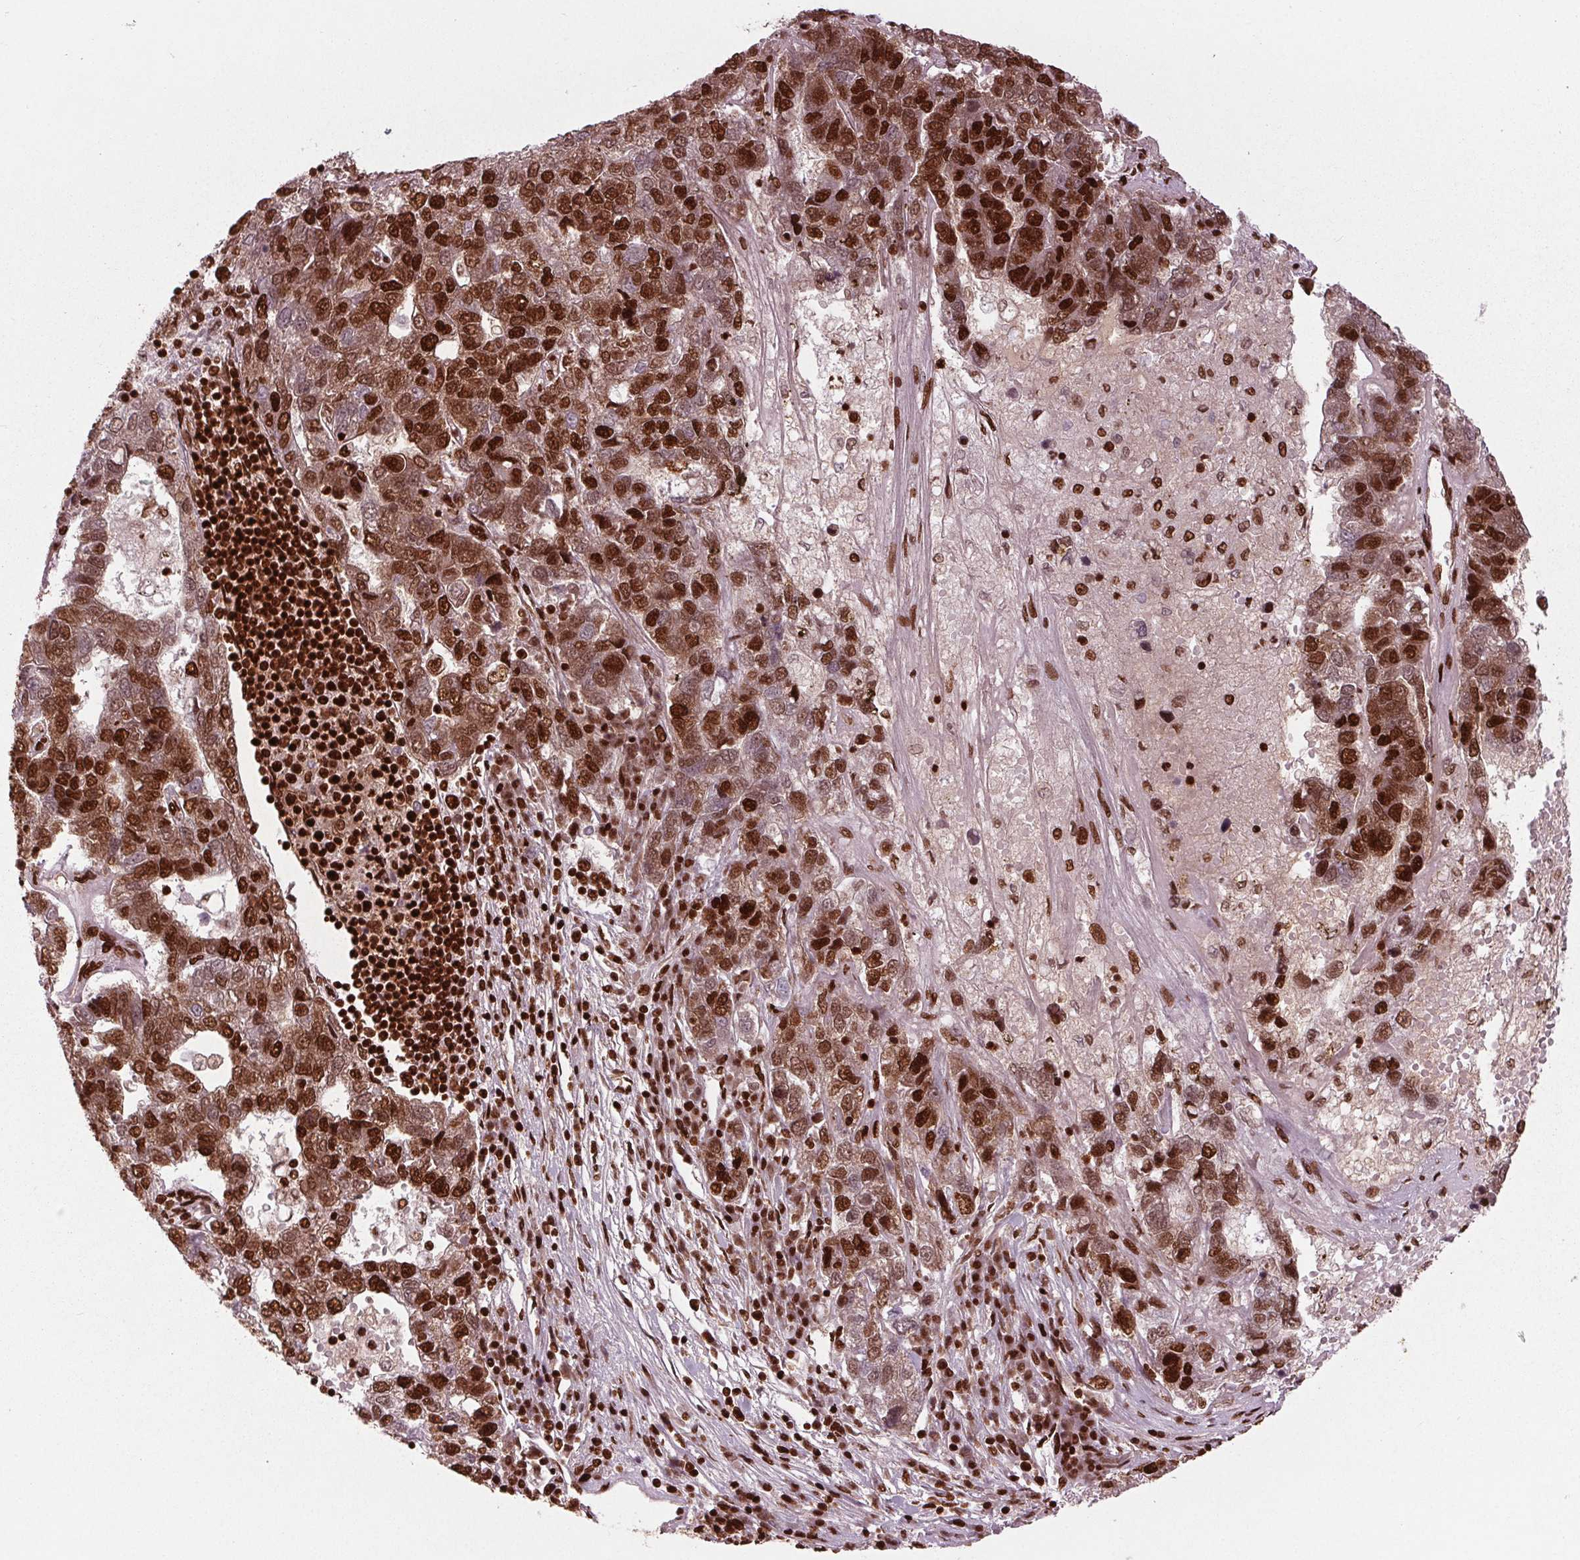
{"staining": {"intensity": "strong", "quantity": "25%-75%", "location": "nuclear"}, "tissue": "pancreatic cancer", "cell_type": "Tumor cells", "image_type": "cancer", "snomed": [{"axis": "morphology", "description": "Adenocarcinoma, NOS"}, {"axis": "topography", "description": "Pancreas"}], "caption": "Human pancreatic cancer stained with a brown dye reveals strong nuclear positive staining in approximately 25%-75% of tumor cells.", "gene": "BRD4", "patient": {"sex": "female", "age": 61}}